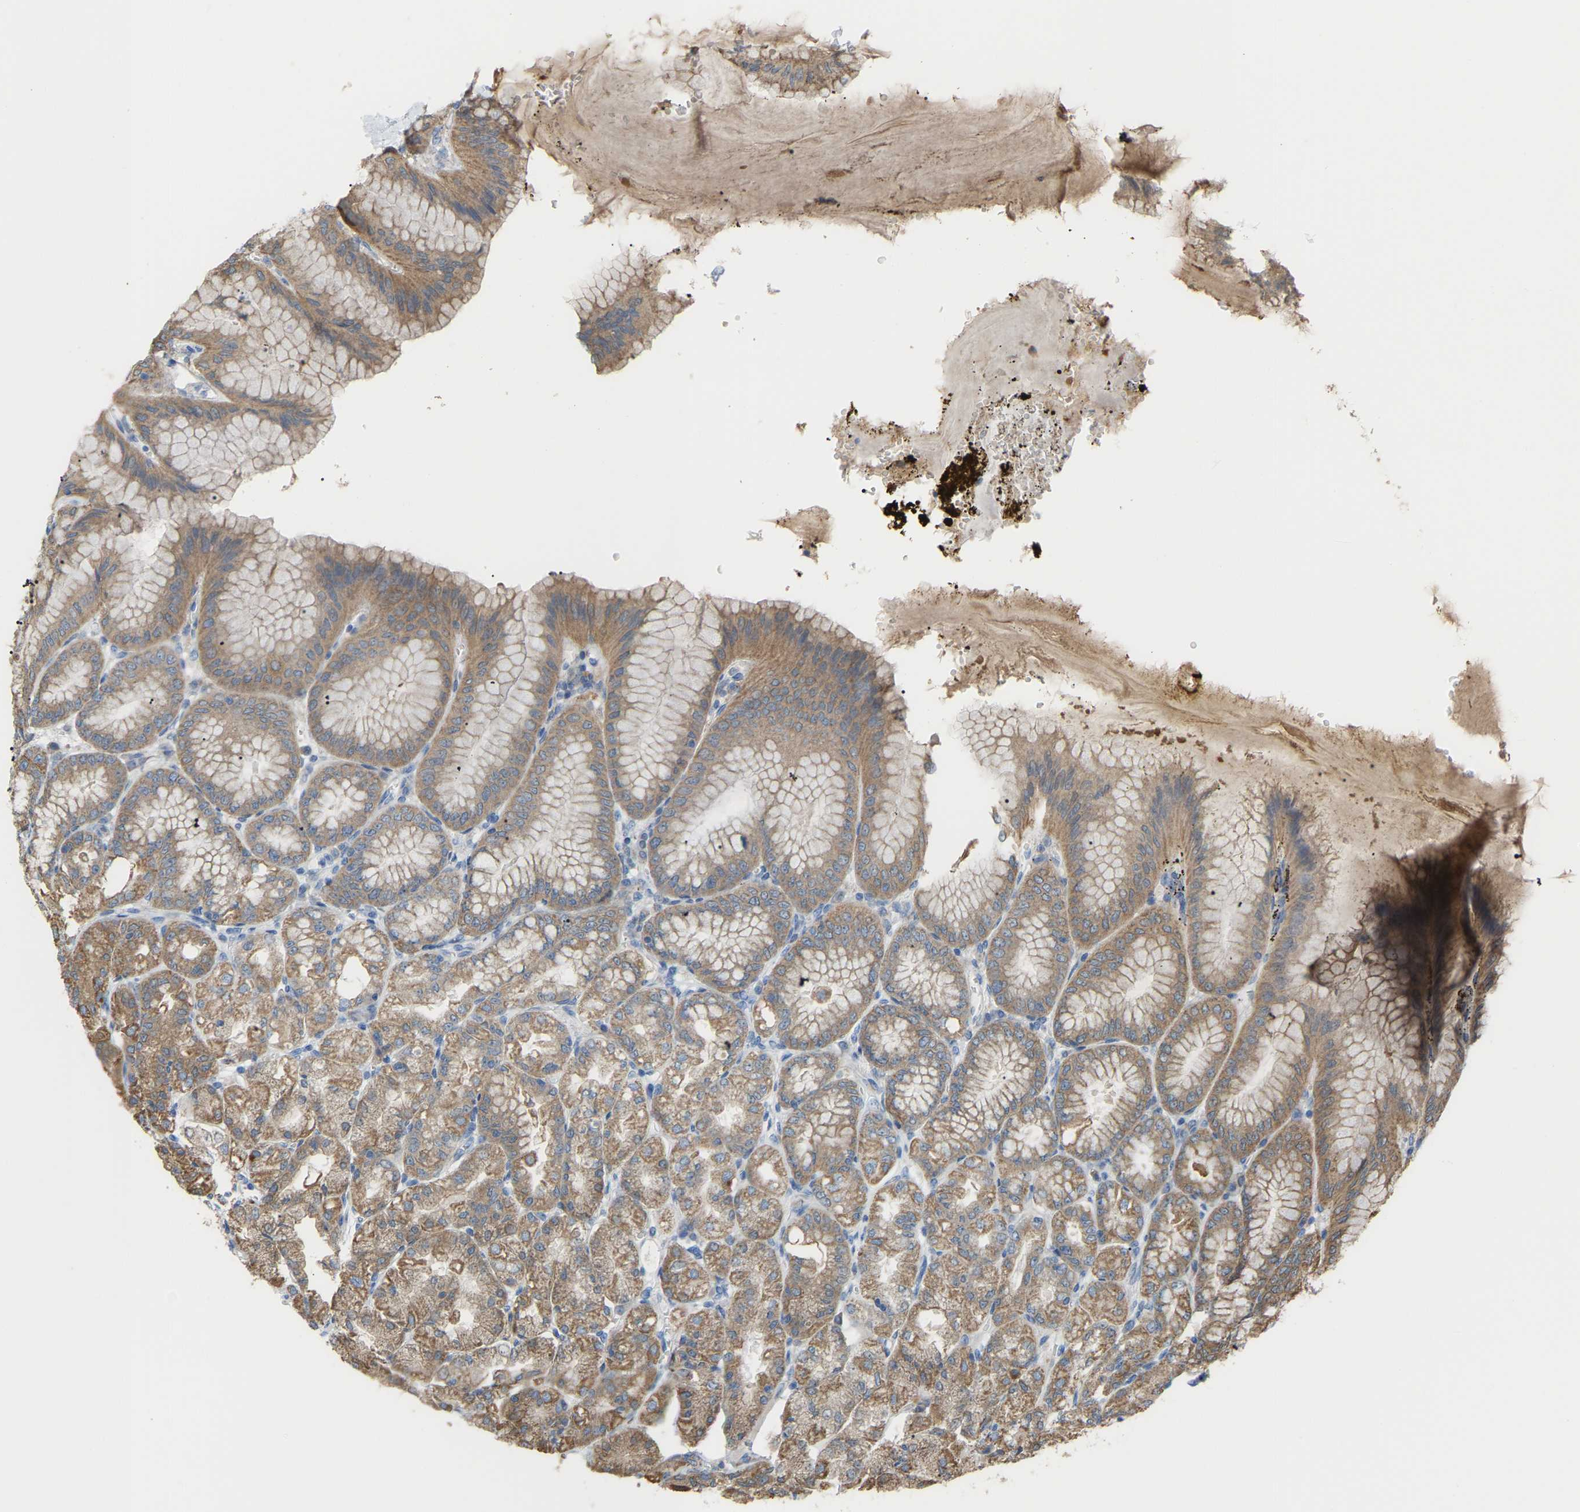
{"staining": {"intensity": "moderate", "quantity": ">75%", "location": "cytoplasmic/membranous"}, "tissue": "stomach", "cell_type": "Glandular cells", "image_type": "normal", "snomed": [{"axis": "morphology", "description": "Normal tissue, NOS"}, {"axis": "topography", "description": "Stomach, lower"}], "caption": "Glandular cells reveal medium levels of moderate cytoplasmic/membranous expression in approximately >75% of cells in benign human stomach. (DAB (3,3'-diaminobenzidine) IHC, brown staining for protein, blue staining for nuclei).", "gene": "CROT", "patient": {"sex": "male", "age": 71}}